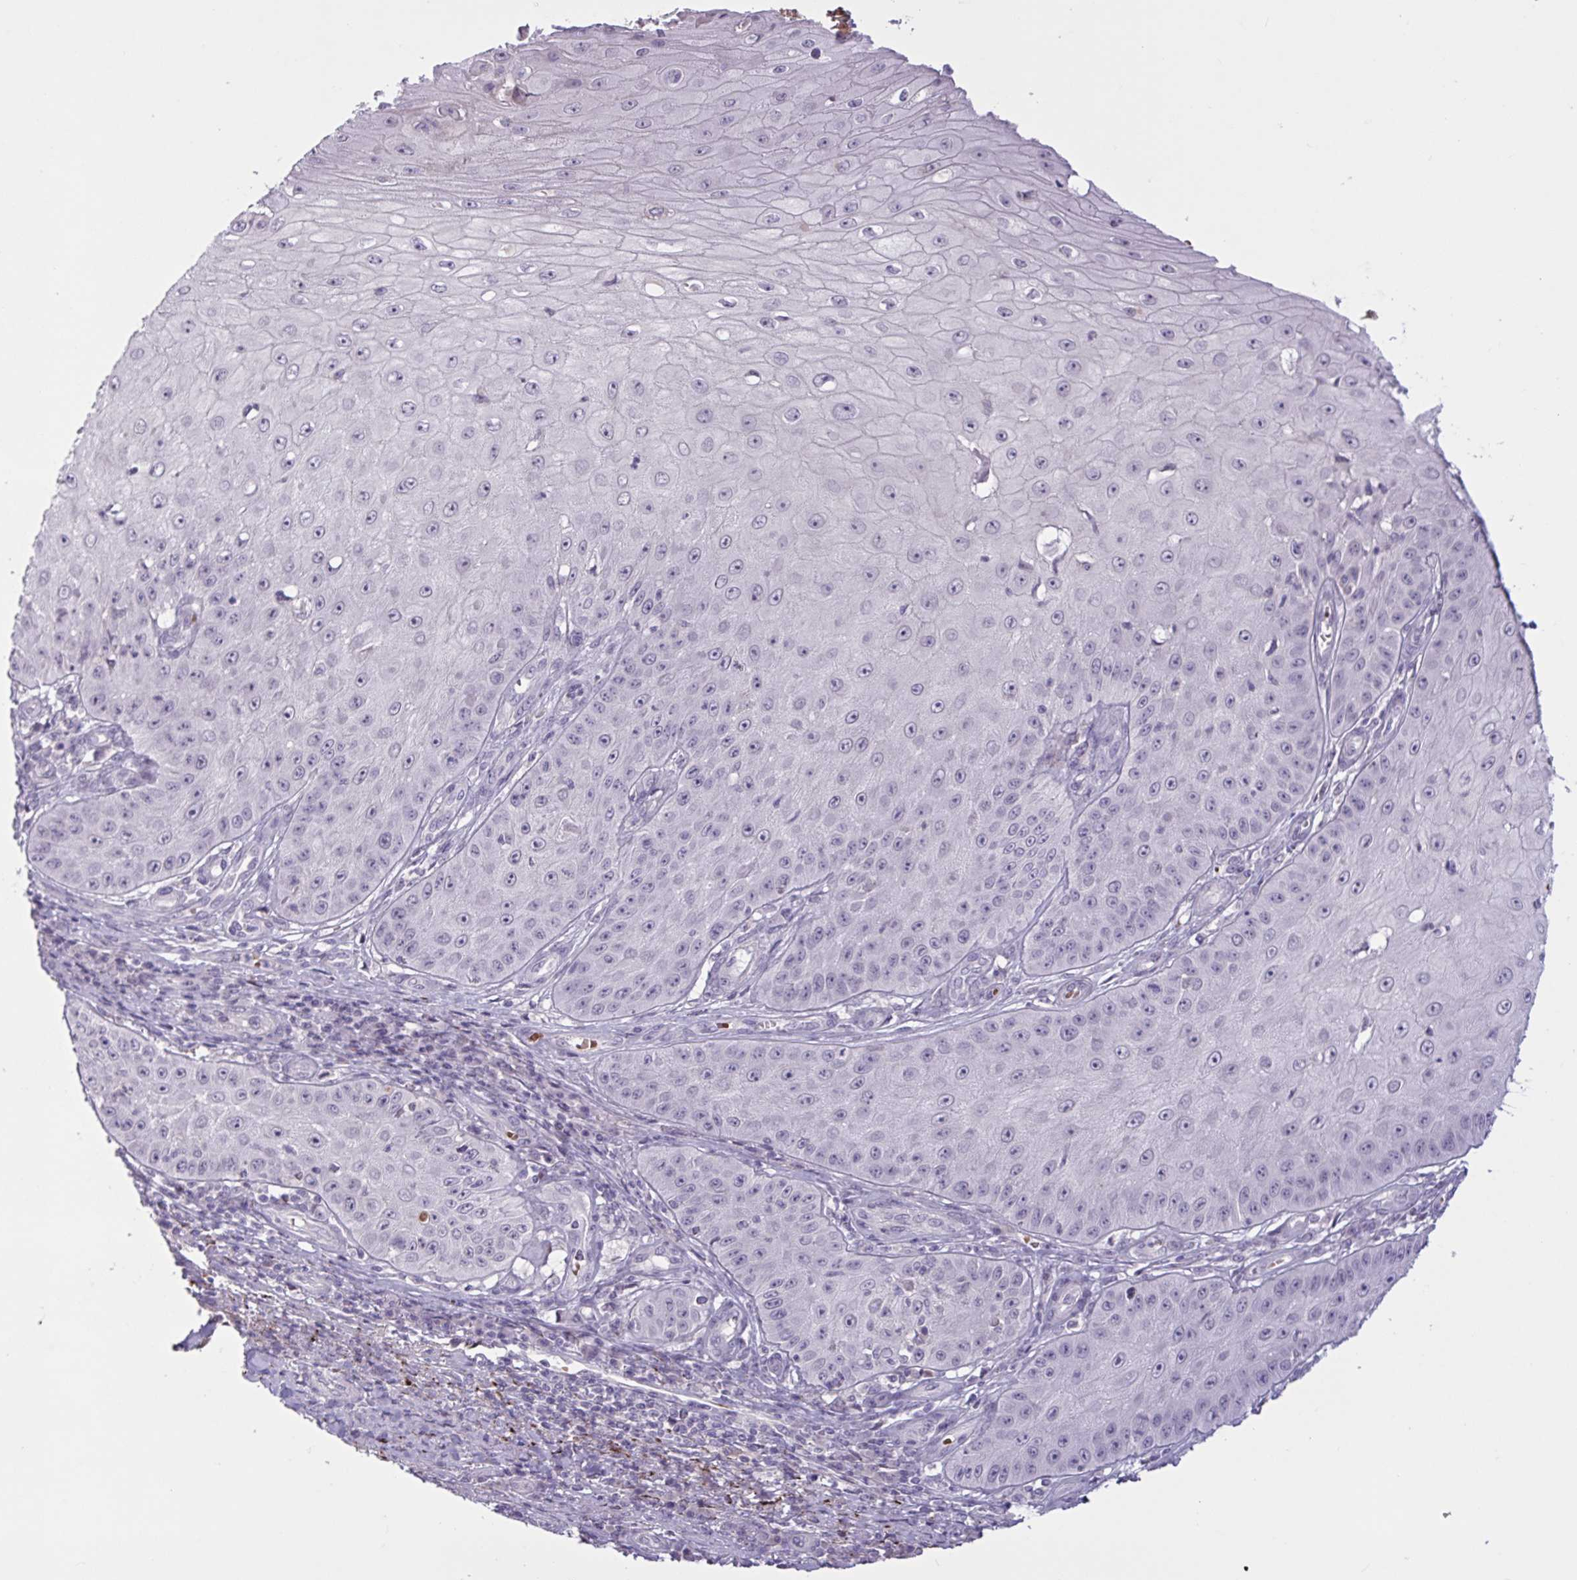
{"staining": {"intensity": "negative", "quantity": "none", "location": "none"}, "tissue": "skin cancer", "cell_type": "Tumor cells", "image_type": "cancer", "snomed": [{"axis": "morphology", "description": "Squamous cell carcinoma, NOS"}, {"axis": "topography", "description": "Skin"}], "caption": "A histopathology image of human squamous cell carcinoma (skin) is negative for staining in tumor cells.", "gene": "RFPL4B", "patient": {"sex": "male", "age": 70}}